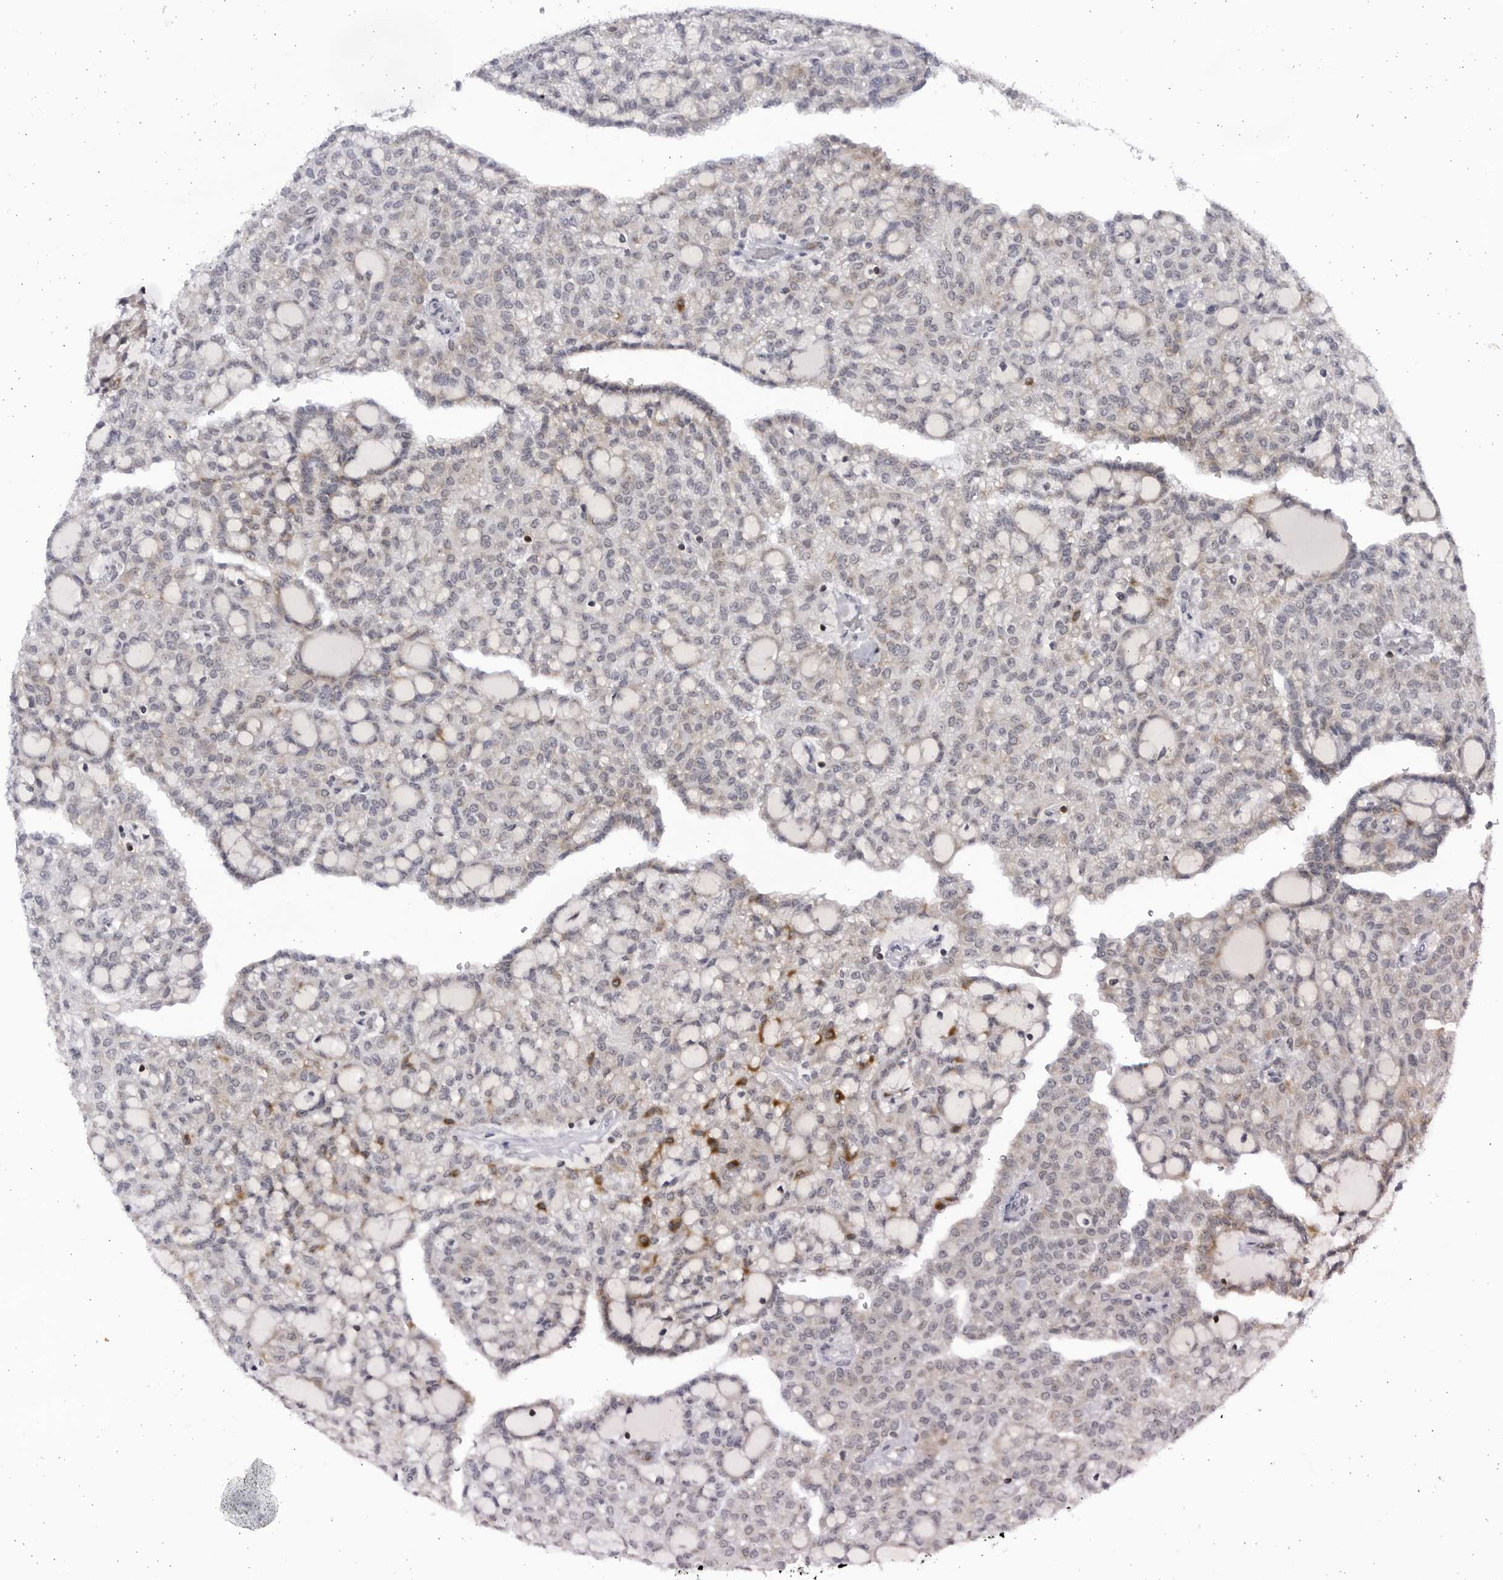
{"staining": {"intensity": "moderate", "quantity": "<25%", "location": "cytoplasmic/membranous"}, "tissue": "renal cancer", "cell_type": "Tumor cells", "image_type": "cancer", "snomed": [{"axis": "morphology", "description": "Adenocarcinoma, NOS"}, {"axis": "topography", "description": "Kidney"}], "caption": "This is a photomicrograph of IHC staining of renal cancer (adenocarcinoma), which shows moderate expression in the cytoplasmic/membranous of tumor cells.", "gene": "SLC25A22", "patient": {"sex": "male", "age": 63}}